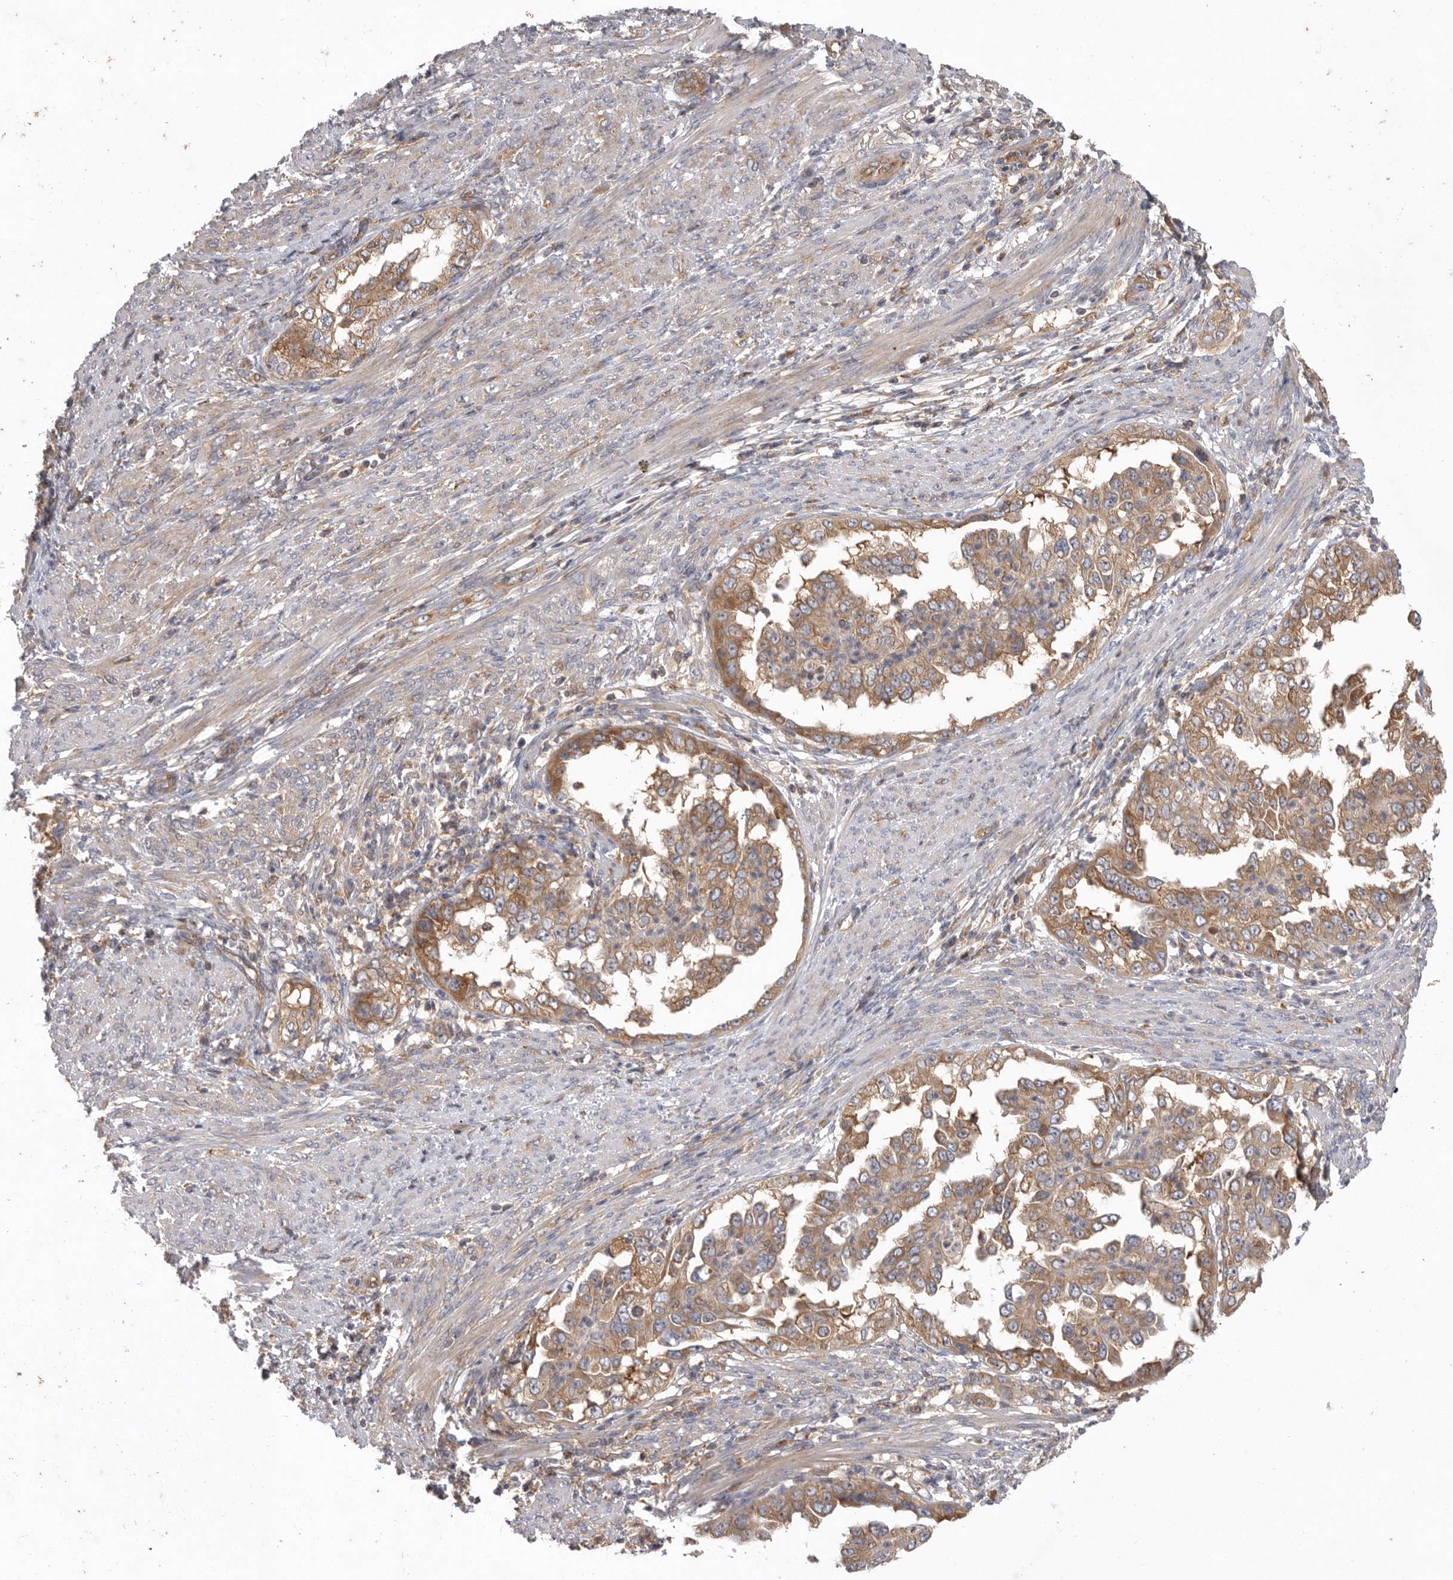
{"staining": {"intensity": "moderate", "quantity": ">75%", "location": "cytoplasmic/membranous"}, "tissue": "endometrial cancer", "cell_type": "Tumor cells", "image_type": "cancer", "snomed": [{"axis": "morphology", "description": "Adenocarcinoma, NOS"}, {"axis": "topography", "description": "Endometrium"}], "caption": "High-power microscopy captured an immunohistochemistry histopathology image of endometrial cancer (adenocarcinoma), revealing moderate cytoplasmic/membranous expression in about >75% of tumor cells.", "gene": "C1orf109", "patient": {"sex": "female", "age": 85}}